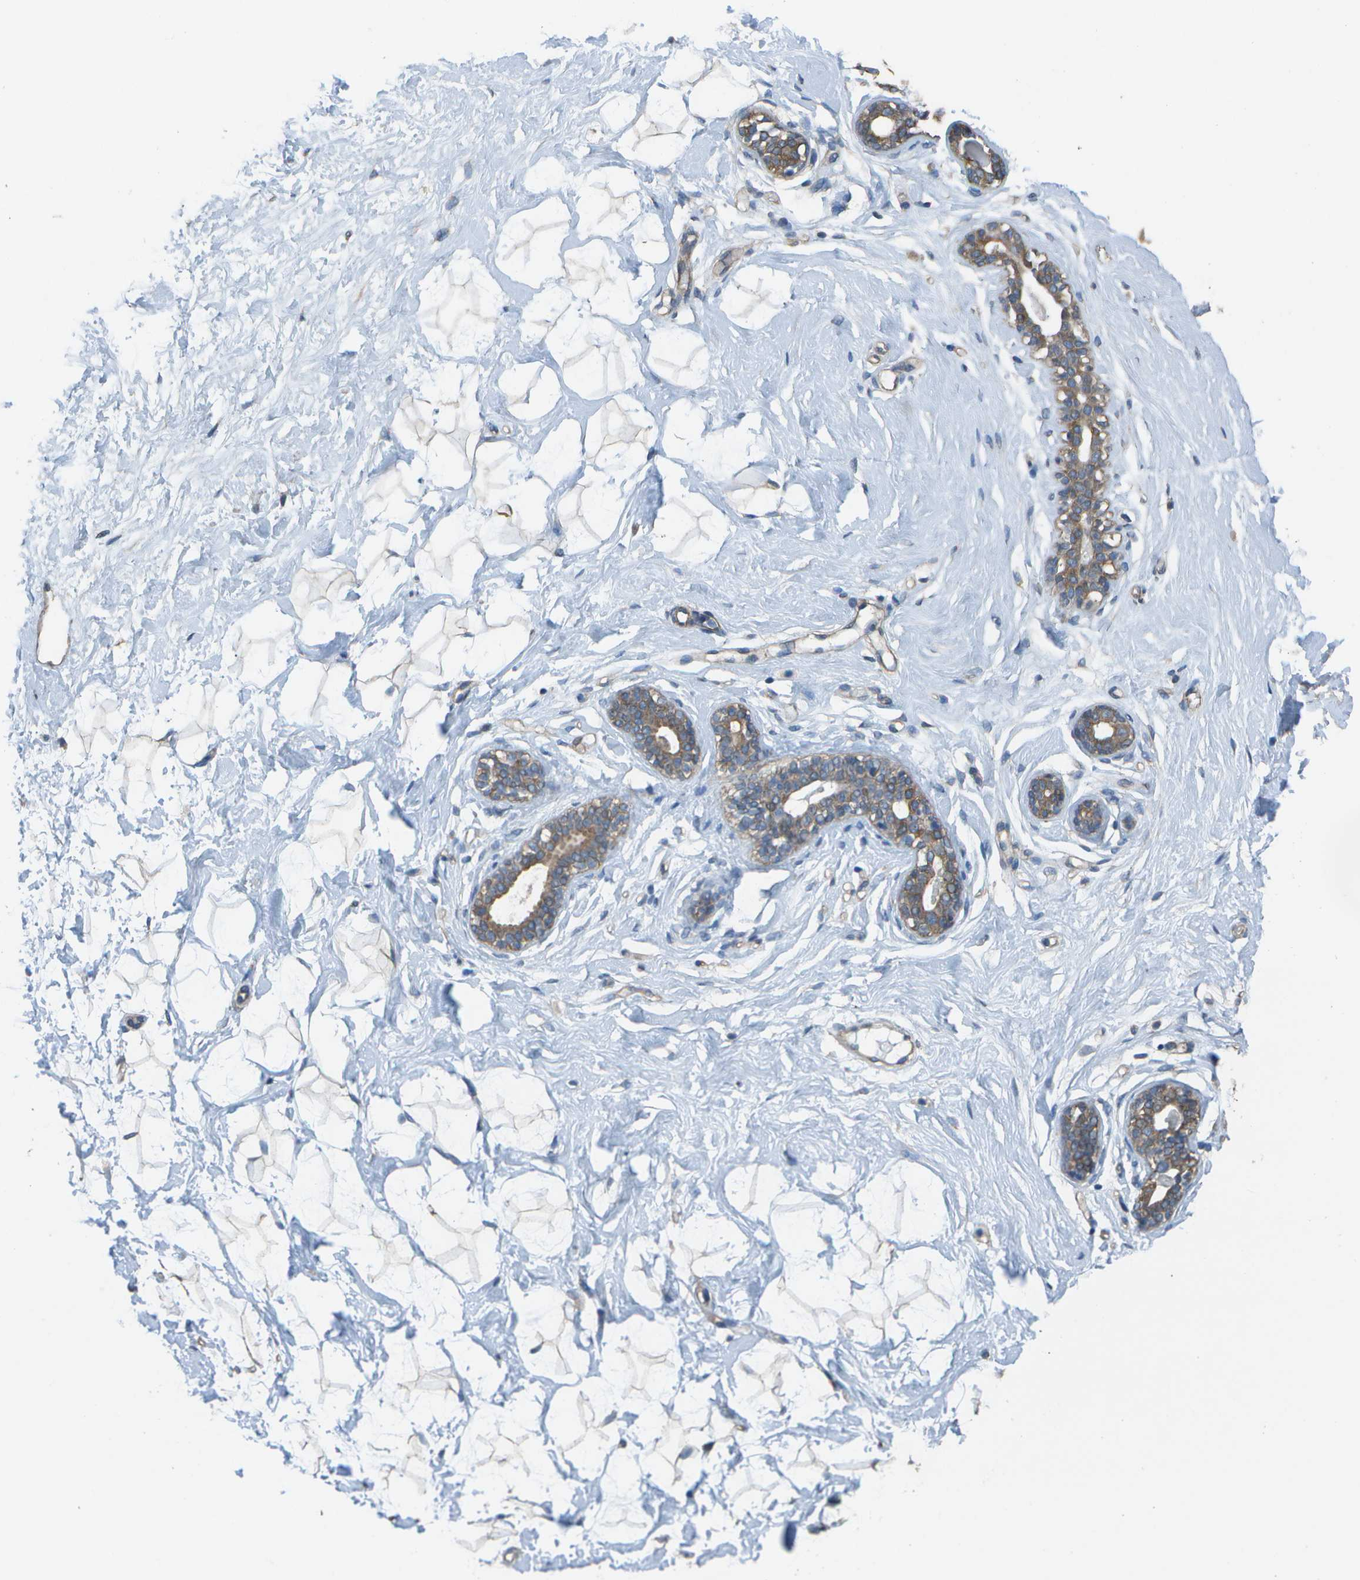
{"staining": {"intensity": "weak", "quantity": "25%-75%", "location": "cytoplasmic/membranous"}, "tissue": "breast", "cell_type": "Adipocytes", "image_type": "normal", "snomed": [{"axis": "morphology", "description": "Normal tissue, NOS"}, {"axis": "topography", "description": "Breast"}], "caption": "This photomicrograph reveals unremarkable breast stained with immunohistochemistry (IHC) to label a protein in brown. The cytoplasmic/membranous of adipocytes show weak positivity for the protein. Nuclei are counter-stained blue.", "gene": "CLNS1A", "patient": {"sex": "female", "age": 23}}